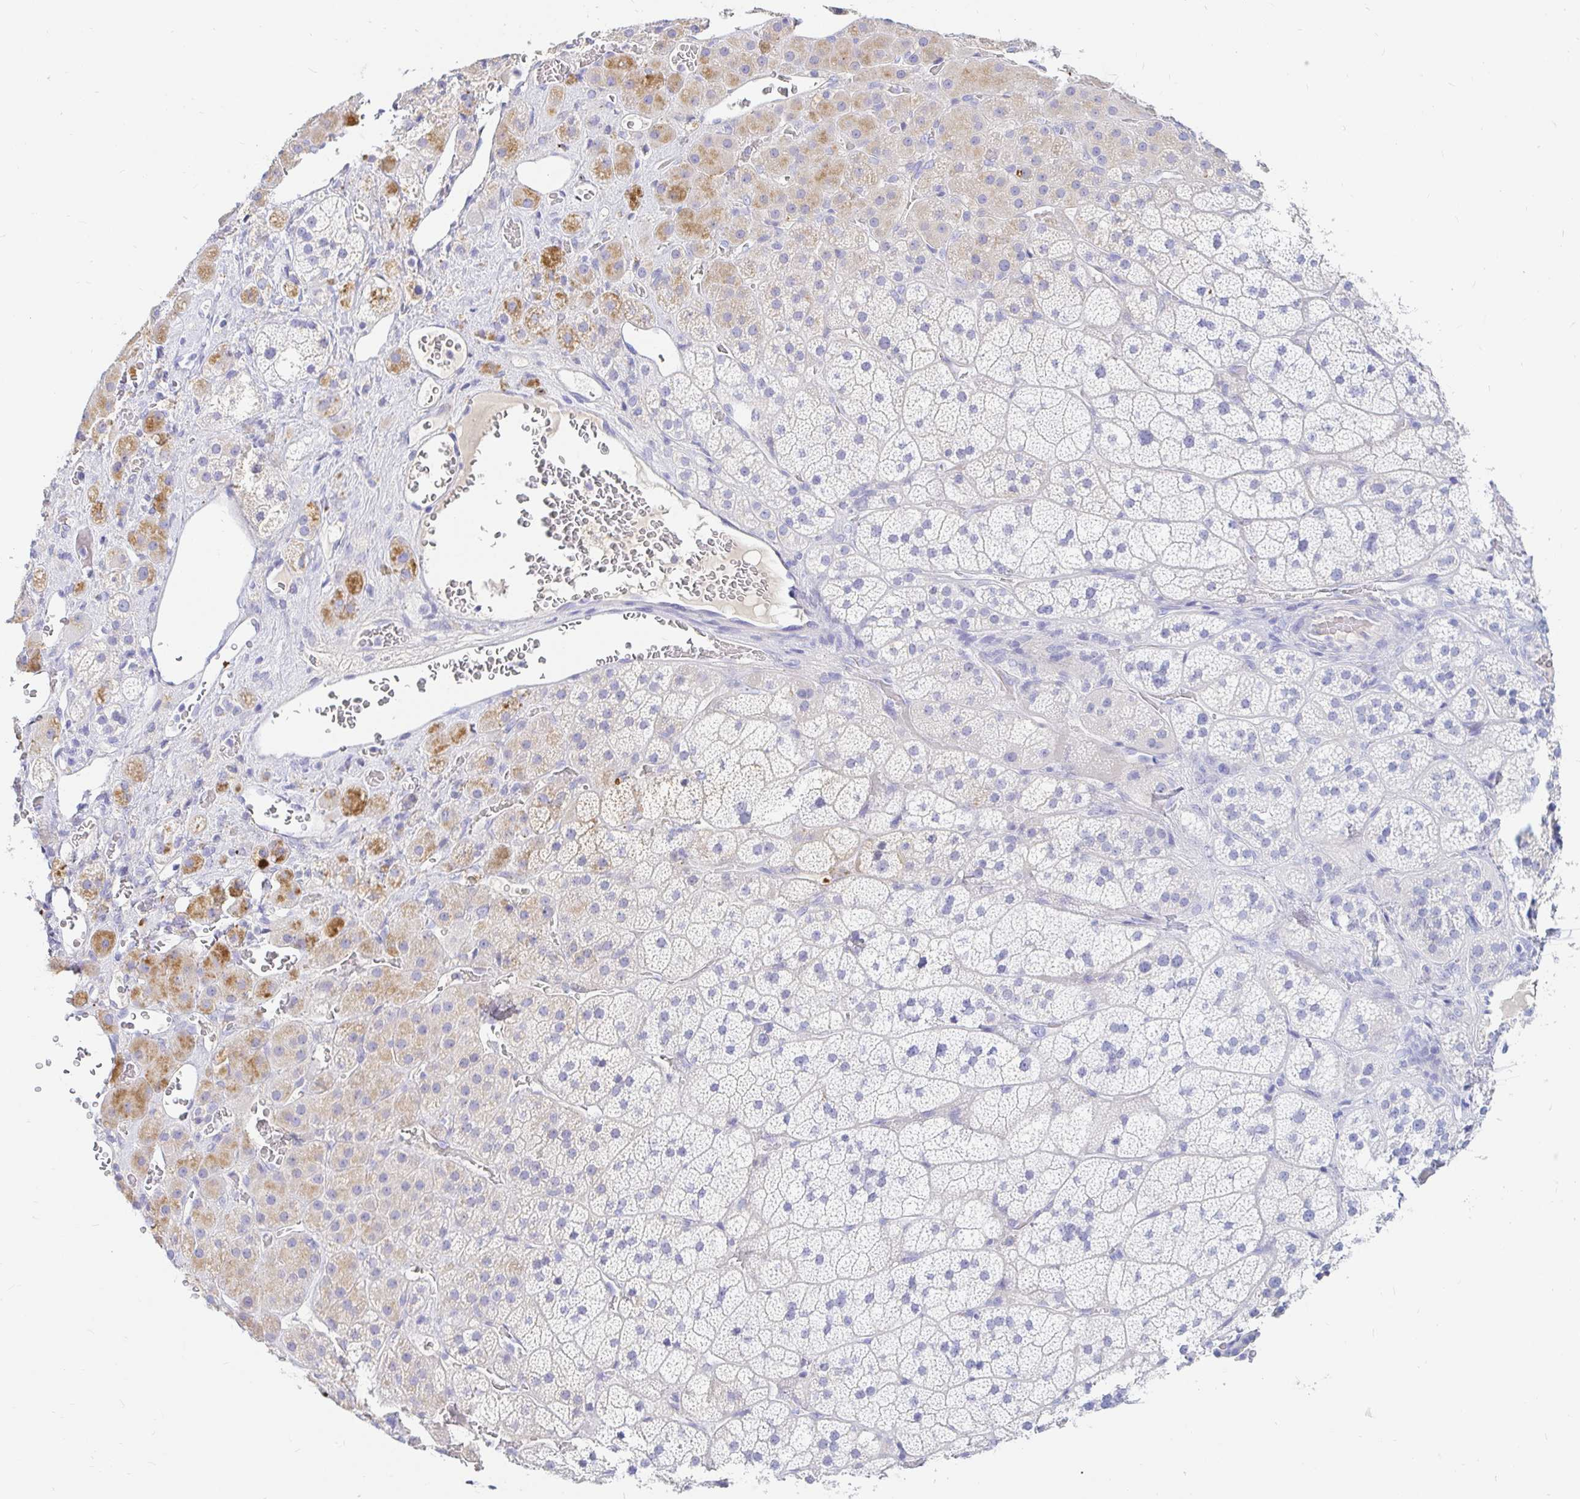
{"staining": {"intensity": "moderate", "quantity": "<25%", "location": "cytoplasmic/membranous"}, "tissue": "adrenal gland", "cell_type": "Glandular cells", "image_type": "normal", "snomed": [{"axis": "morphology", "description": "Normal tissue, NOS"}, {"axis": "topography", "description": "Adrenal gland"}], "caption": "Immunohistochemical staining of normal adrenal gland shows low levels of moderate cytoplasmic/membranous staining in approximately <25% of glandular cells. (Stains: DAB (3,3'-diaminobenzidine) in brown, nuclei in blue, Microscopy: brightfield microscopy at high magnification).", "gene": "NR2E1", "patient": {"sex": "male", "age": 57}}